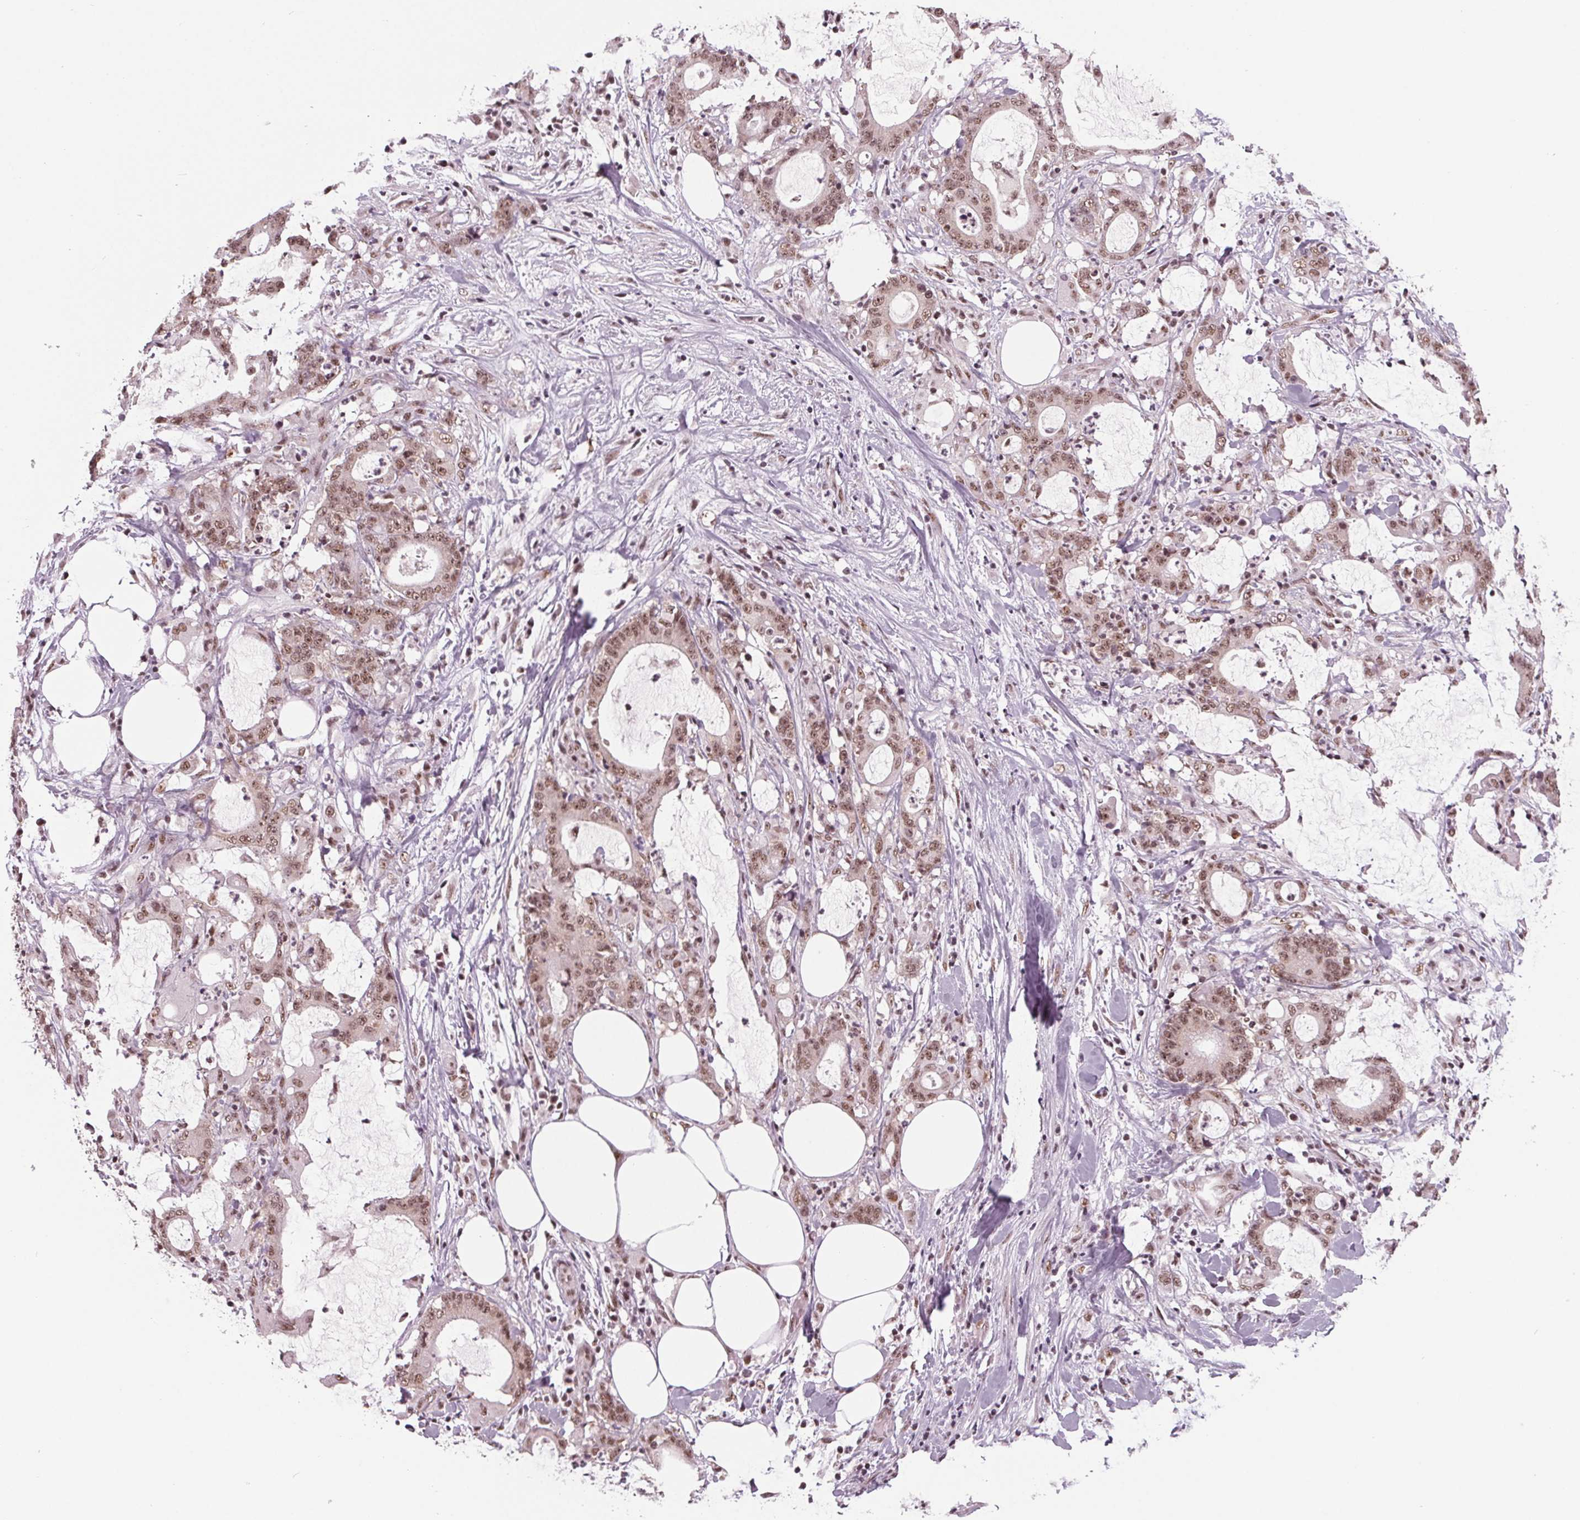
{"staining": {"intensity": "moderate", "quantity": ">75%", "location": "nuclear"}, "tissue": "stomach cancer", "cell_type": "Tumor cells", "image_type": "cancer", "snomed": [{"axis": "morphology", "description": "Adenocarcinoma, NOS"}, {"axis": "topography", "description": "Stomach, upper"}], "caption": "Tumor cells exhibit medium levels of moderate nuclear expression in about >75% of cells in human stomach cancer (adenocarcinoma).", "gene": "DDX41", "patient": {"sex": "male", "age": 68}}